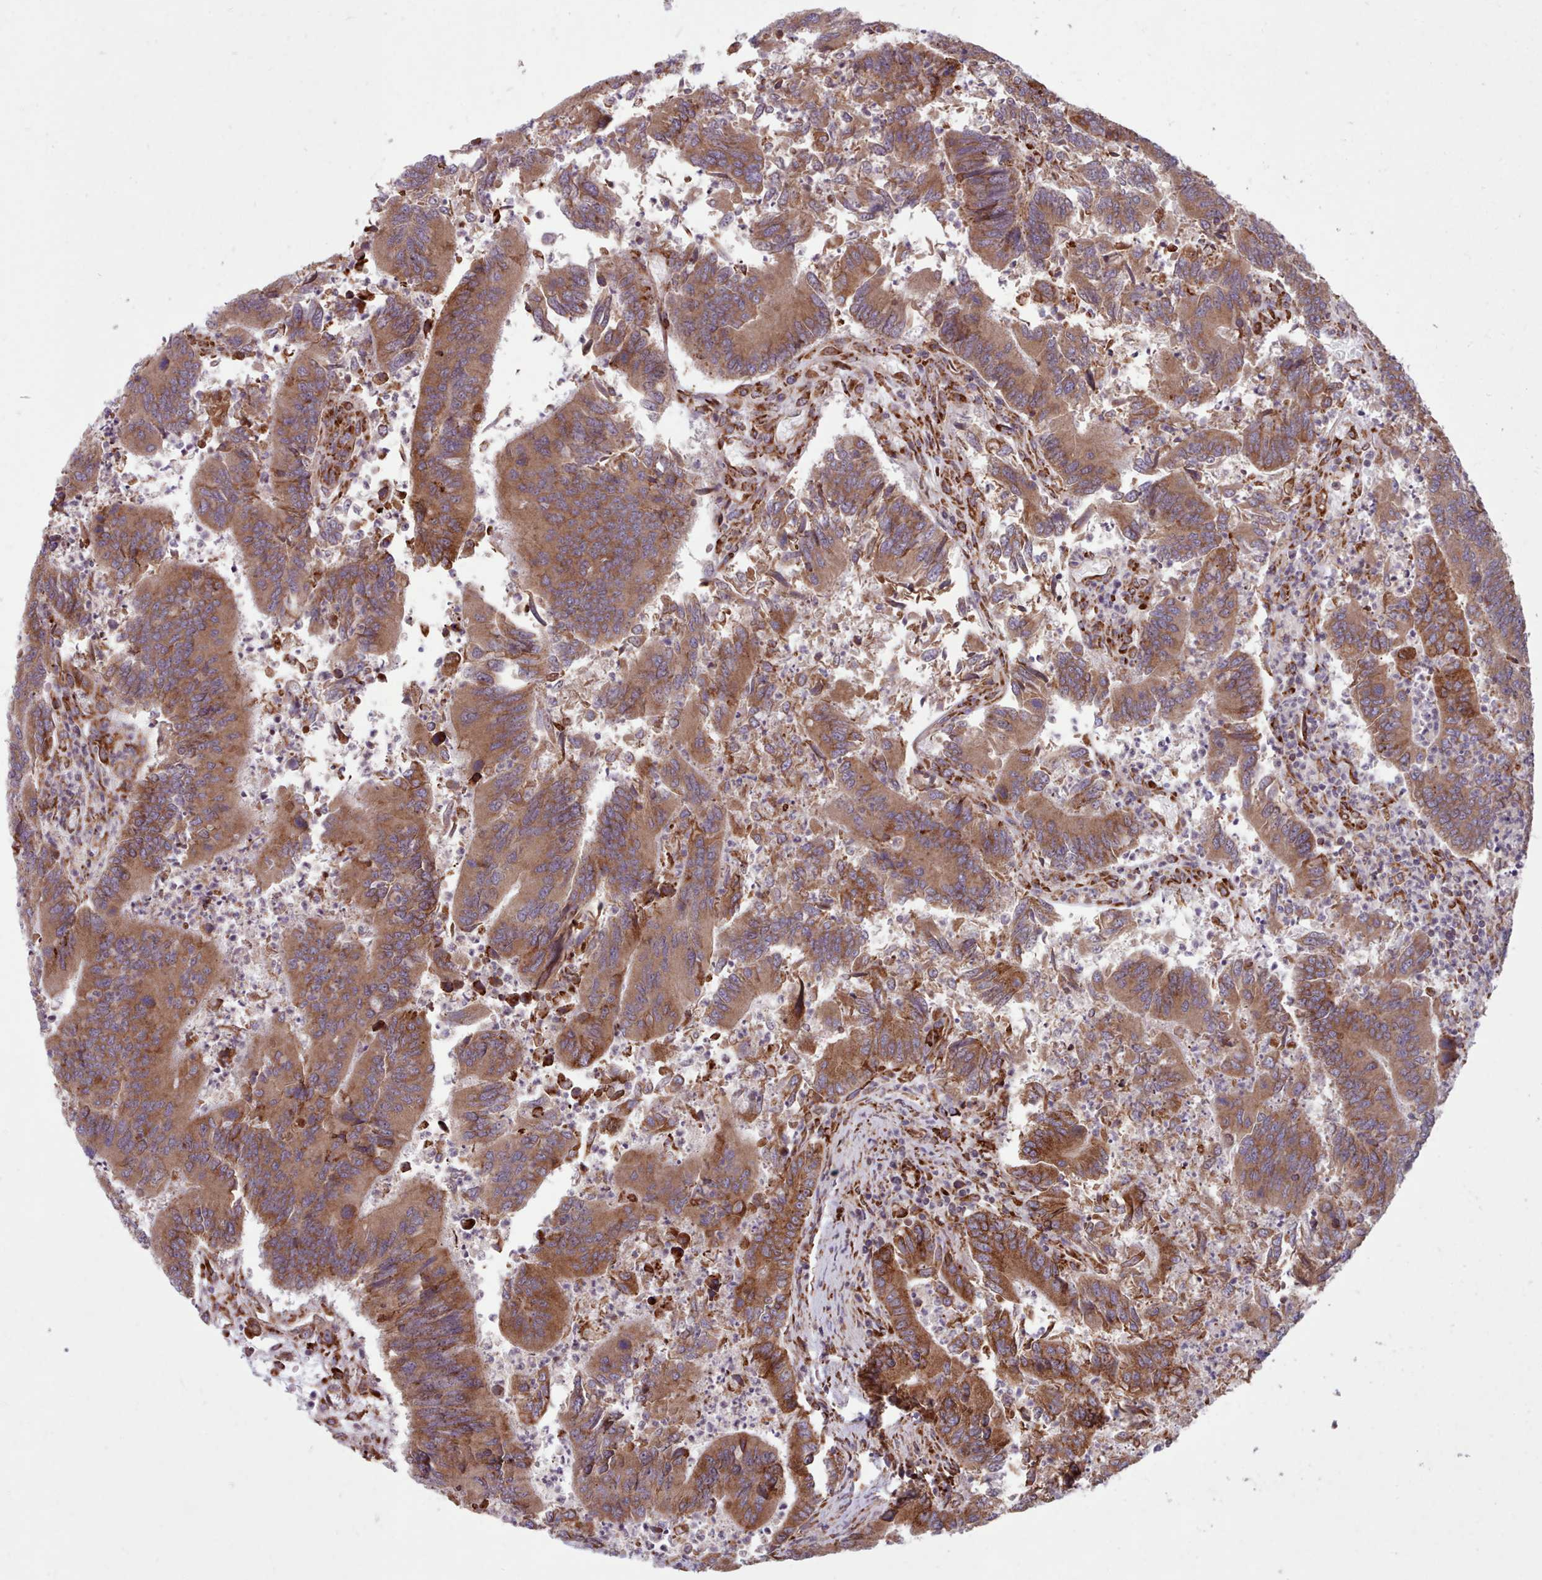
{"staining": {"intensity": "moderate", "quantity": ">75%", "location": "cytoplasmic/membranous"}, "tissue": "colorectal cancer", "cell_type": "Tumor cells", "image_type": "cancer", "snomed": [{"axis": "morphology", "description": "Adenocarcinoma, NOS"}, {"axis": "topography", "description": "Colon"}], "caption": "Immunohistochemistry histopathology image of colorectal cancer (adenocarcinoma) stained for a protein (brown), which displays medium levels of moderate cytoplasmic/membranous positivity in approximately >75% of tumor cells.", "gene": "TTLL3", "patient": {"sex": "female", "age": 67}}